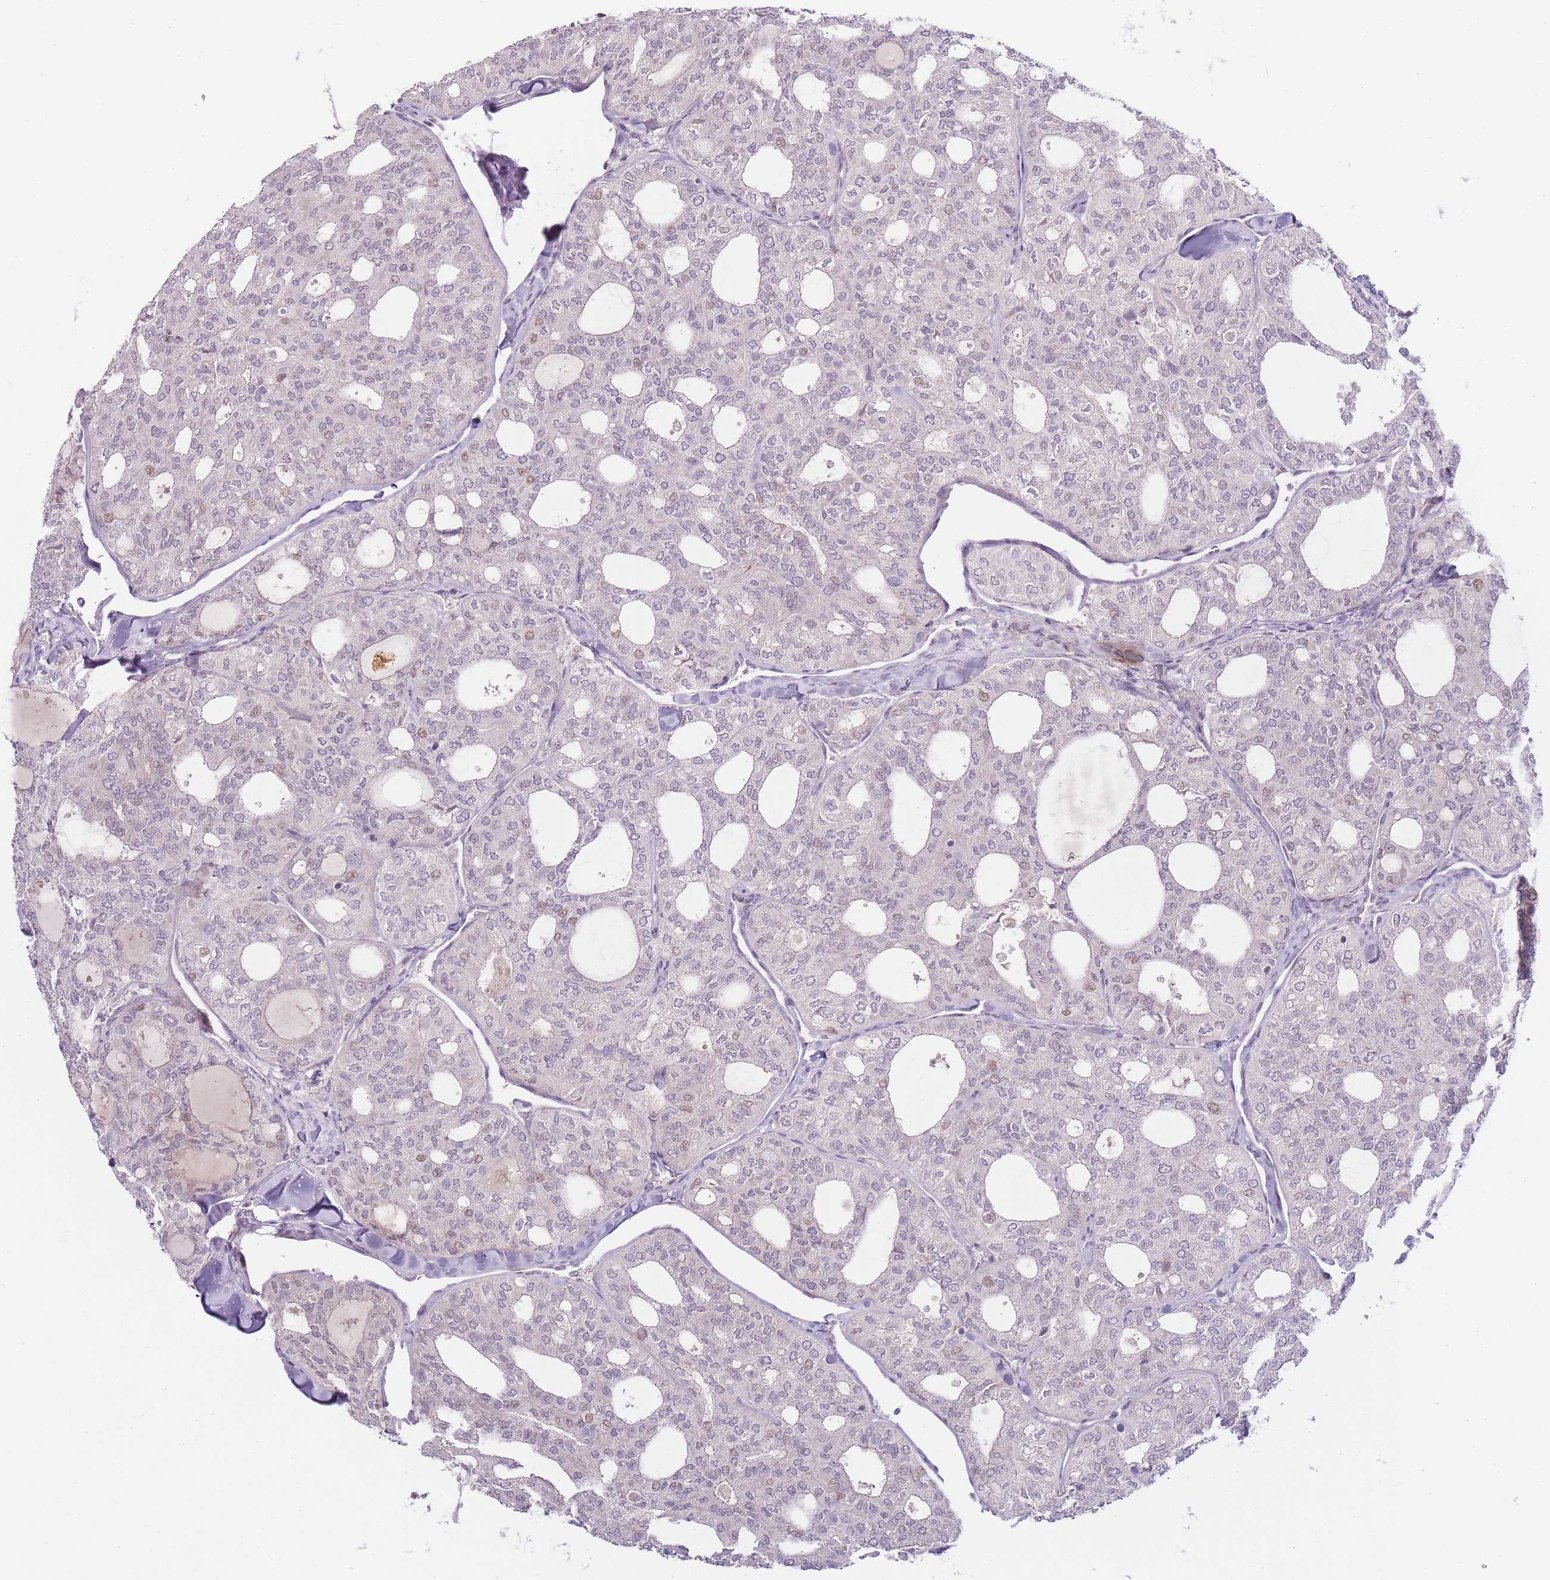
{"staining": {"intensity": "moderate", "quantity": "<25%", "location": "nuclear"}, "tissue": "thyroid cancer", "cell_type": "Tumor cells", "image_type": "cancer", "snomed": [{"axis": "morphology", "description": "Follicular adenoma carcinoma, NOS"}, {"axis": "topography", "description": "Thyroid gland"}], "caption": "DAB (3,3'-diaminobenzidine) immunohistochemical staining of thyroid cancer demonstrates moderate nuclear protein staining in approximately <25% of tumor cells.", "gene": "OGG1", "patient": {"sex": "male", "age": 75}}